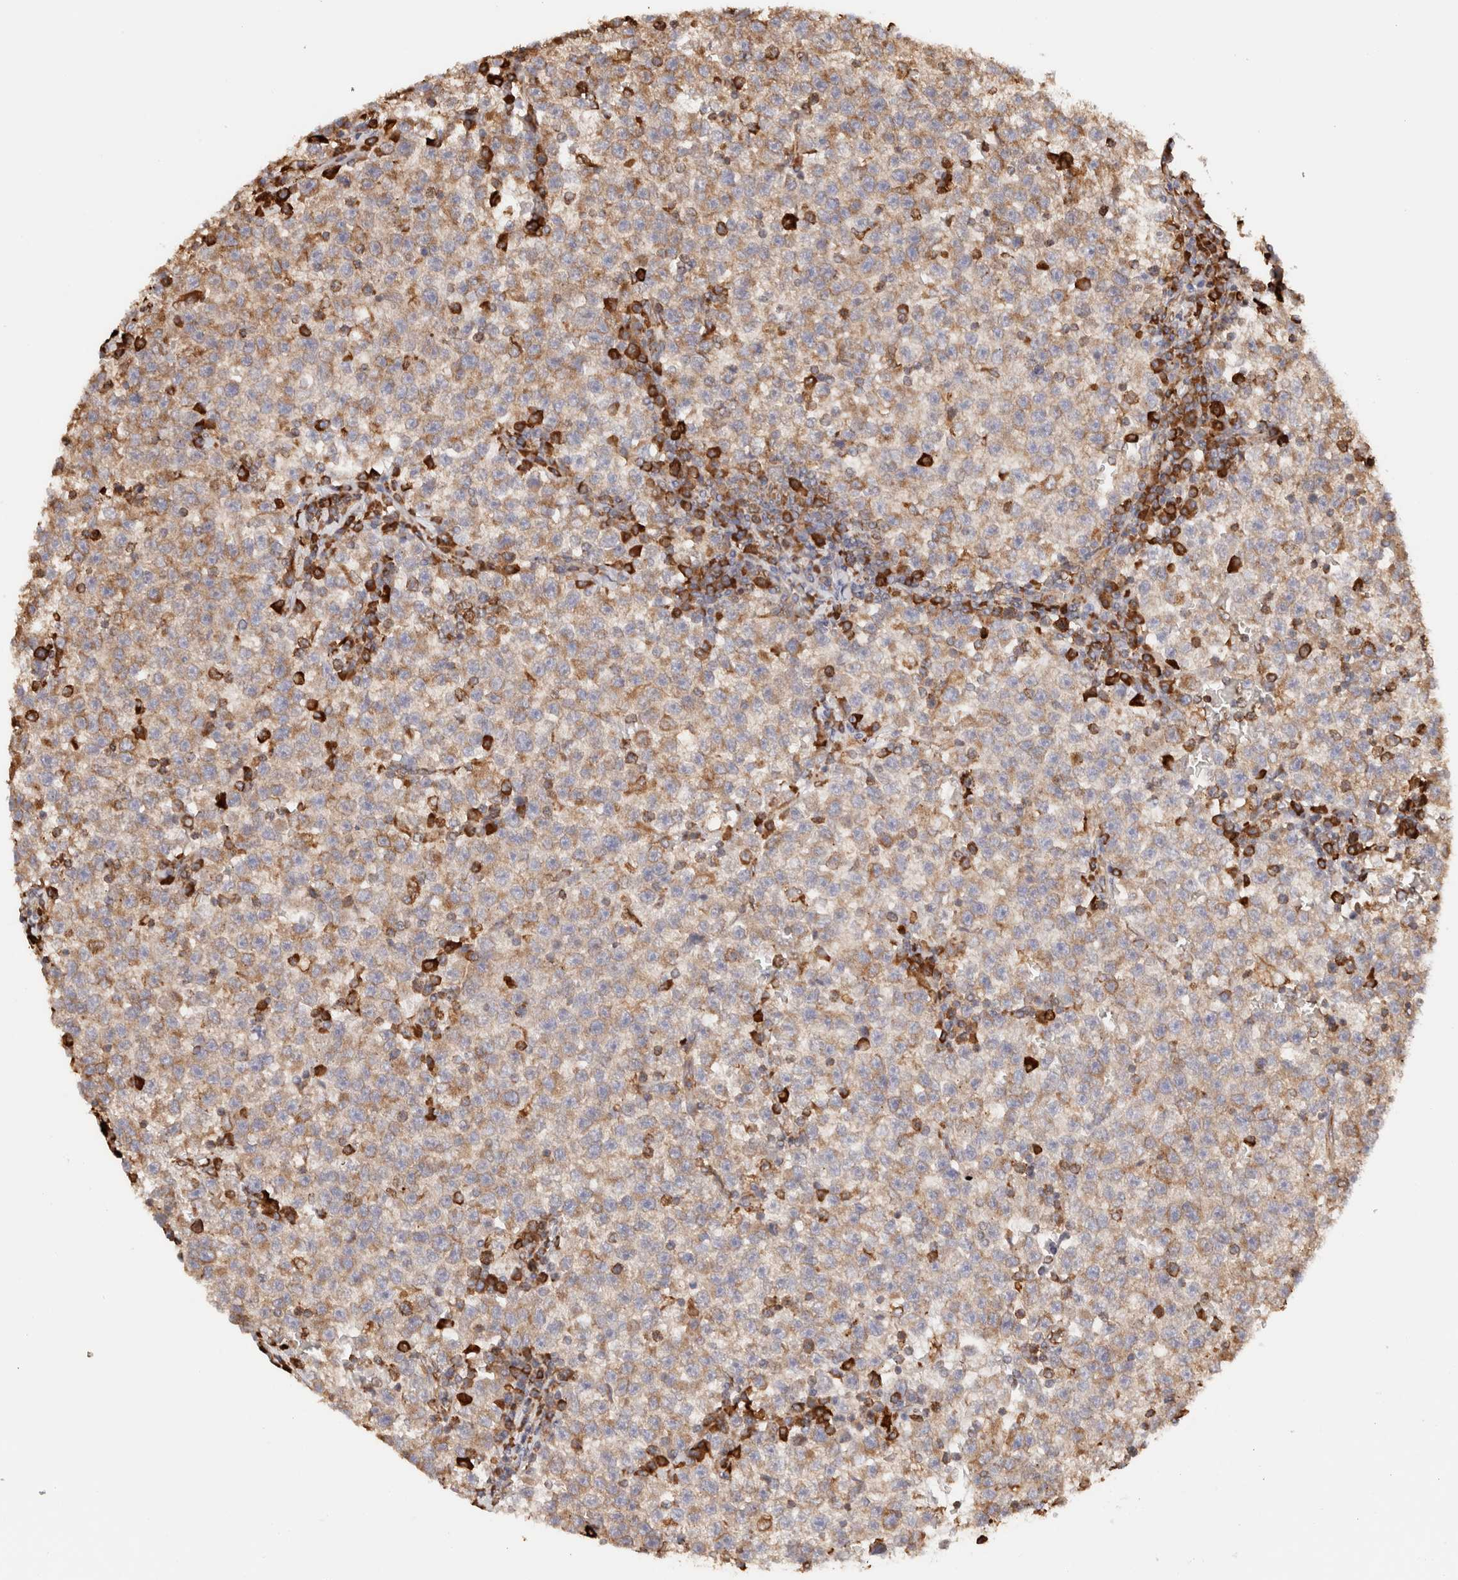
{"staining": {"intensity": "moderate", "quantity": ">75%", "location": "cytoplasmic/membranous"}, "tissue": "testis cancer", "cell_type": "Tumor cells", "image_type": "cancer", "snomed": [{"axis": "morphology", "description": "Seminoma, NOS"}, {"axis": "topography", "description": "Testis"}], "caption": "A histopathology image of human seminoma (testis) stained for a protein shows moderate cytoplasmic/membranous brown staining in tumor cells. Immunohistochemistry (ihc) stains the protein in brown and the nuclei are stained blue.", "gene": "FER", "patient": {"sex": "male", "age": 22}}